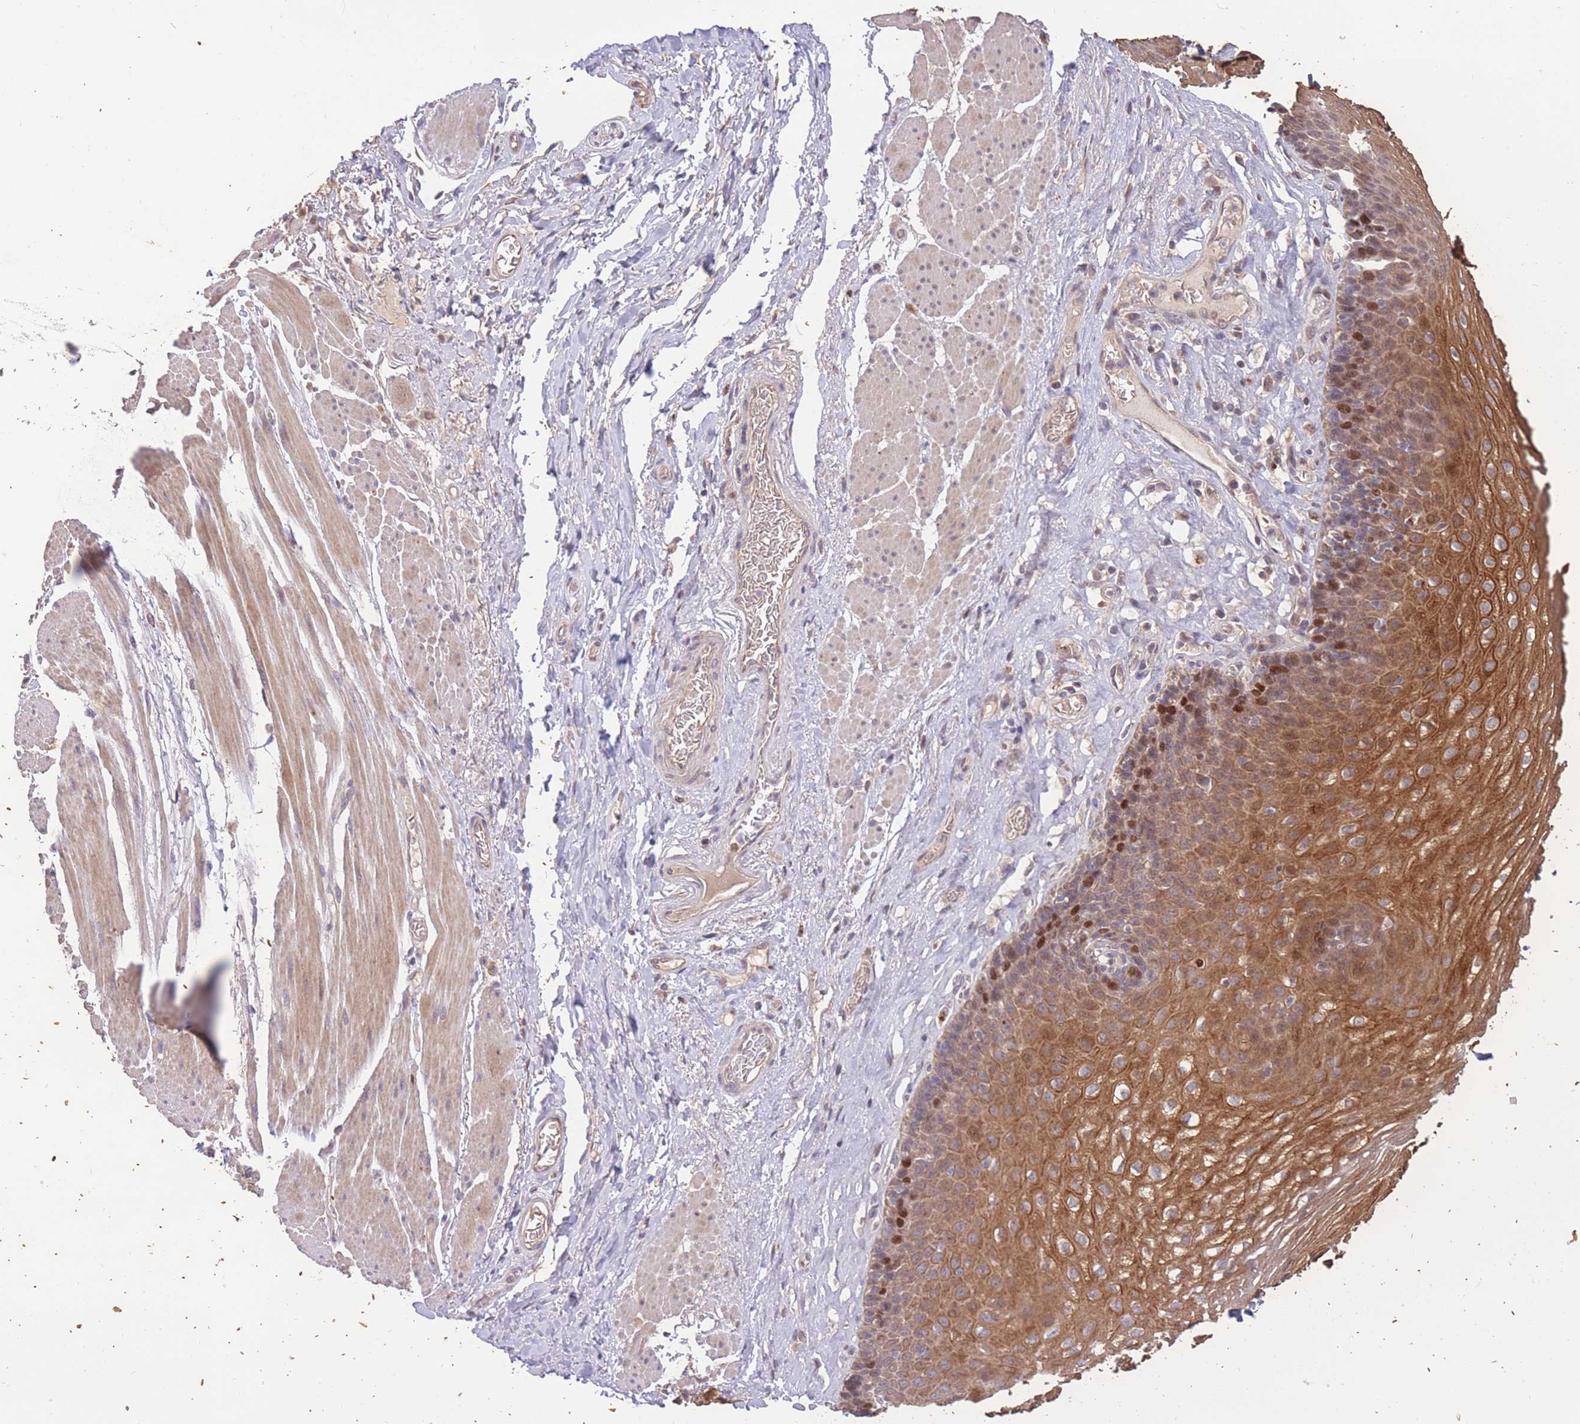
{"staining": {"intensity": "moderate", "quantity": ">75%", "location": "cytoplasmic/membranous,nuclear"}, "tissue": "esophagus", "cell_type": "Squamous epithelial cells", "image_type": "normal", "snomed": [{"axis": "morphology", "description": "Normal tissue, NOS"}, {"axis": "topography", "description": "Esophagus"}], "caption": "IHC (DAB (3,3'-diaminobenzidine)) staining of normal esophagus displays moderate cytoplasmic/membranous,nuclear protein staining in about >75% of squamous epithelial cells.", "gene": "RGS14", "patient": {"sex": "female", "age": 66}}